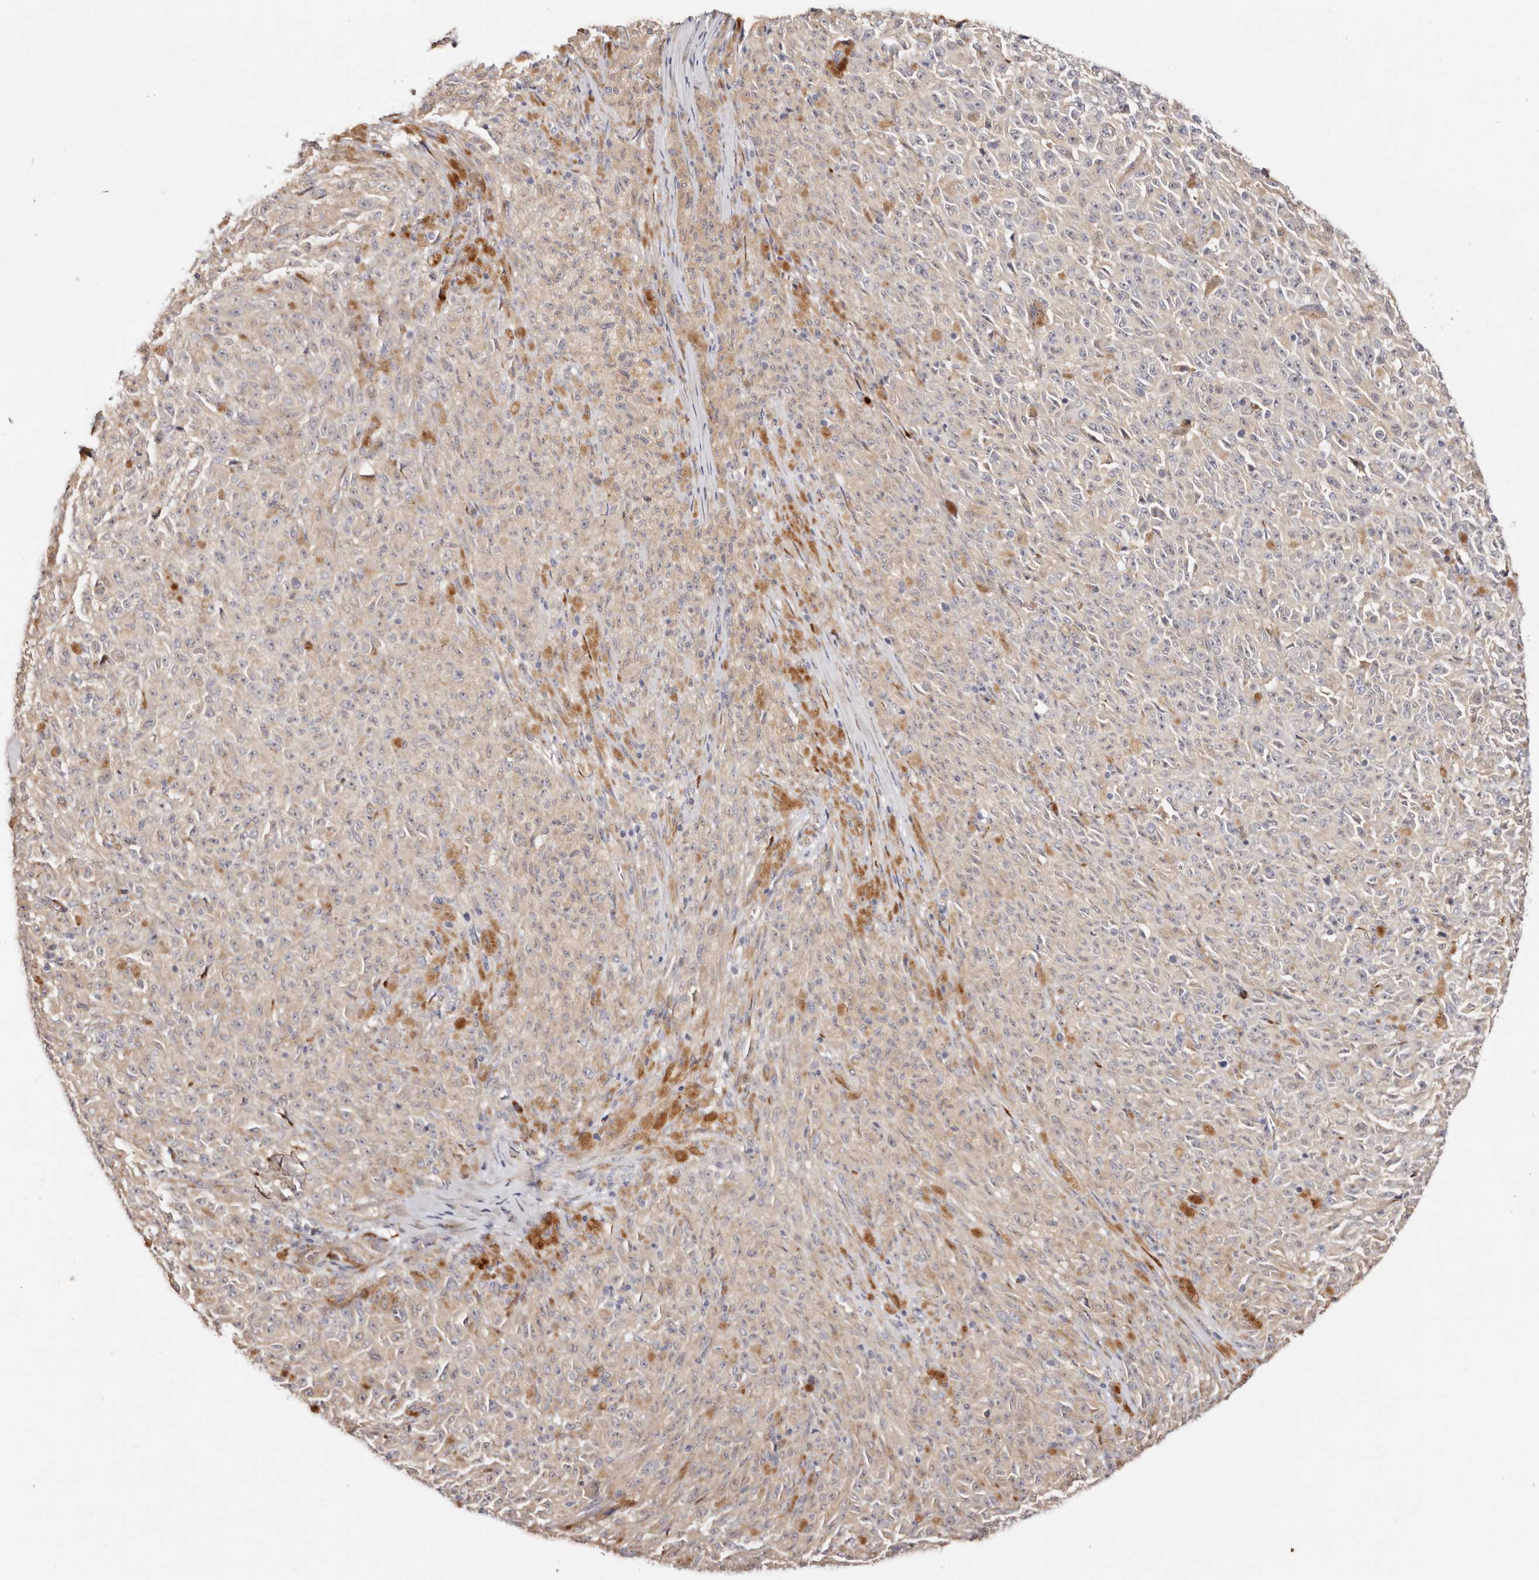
{"staining": {"intensity": "weak", "quantity": "<25%", "location": "cytoplasmic/membranous"}, "tissue": "melanoma", "cell_type": "Tumor cells", "image_type": "cancer", "snomed": [{"axis": "morphology", "description": "Malignant melanoma, NOS"}, {"axis": "topography", "description": "Skin"}], "caption": "The photomicrograph displays no significant staining in tumor cells of melanoma. (DAB (3,3'-diaminobenzidine) immunohistochemistry (IHC), high magnification).", "gene": "BCL2L15", "patient": {"sex": "female", "age": 82}}